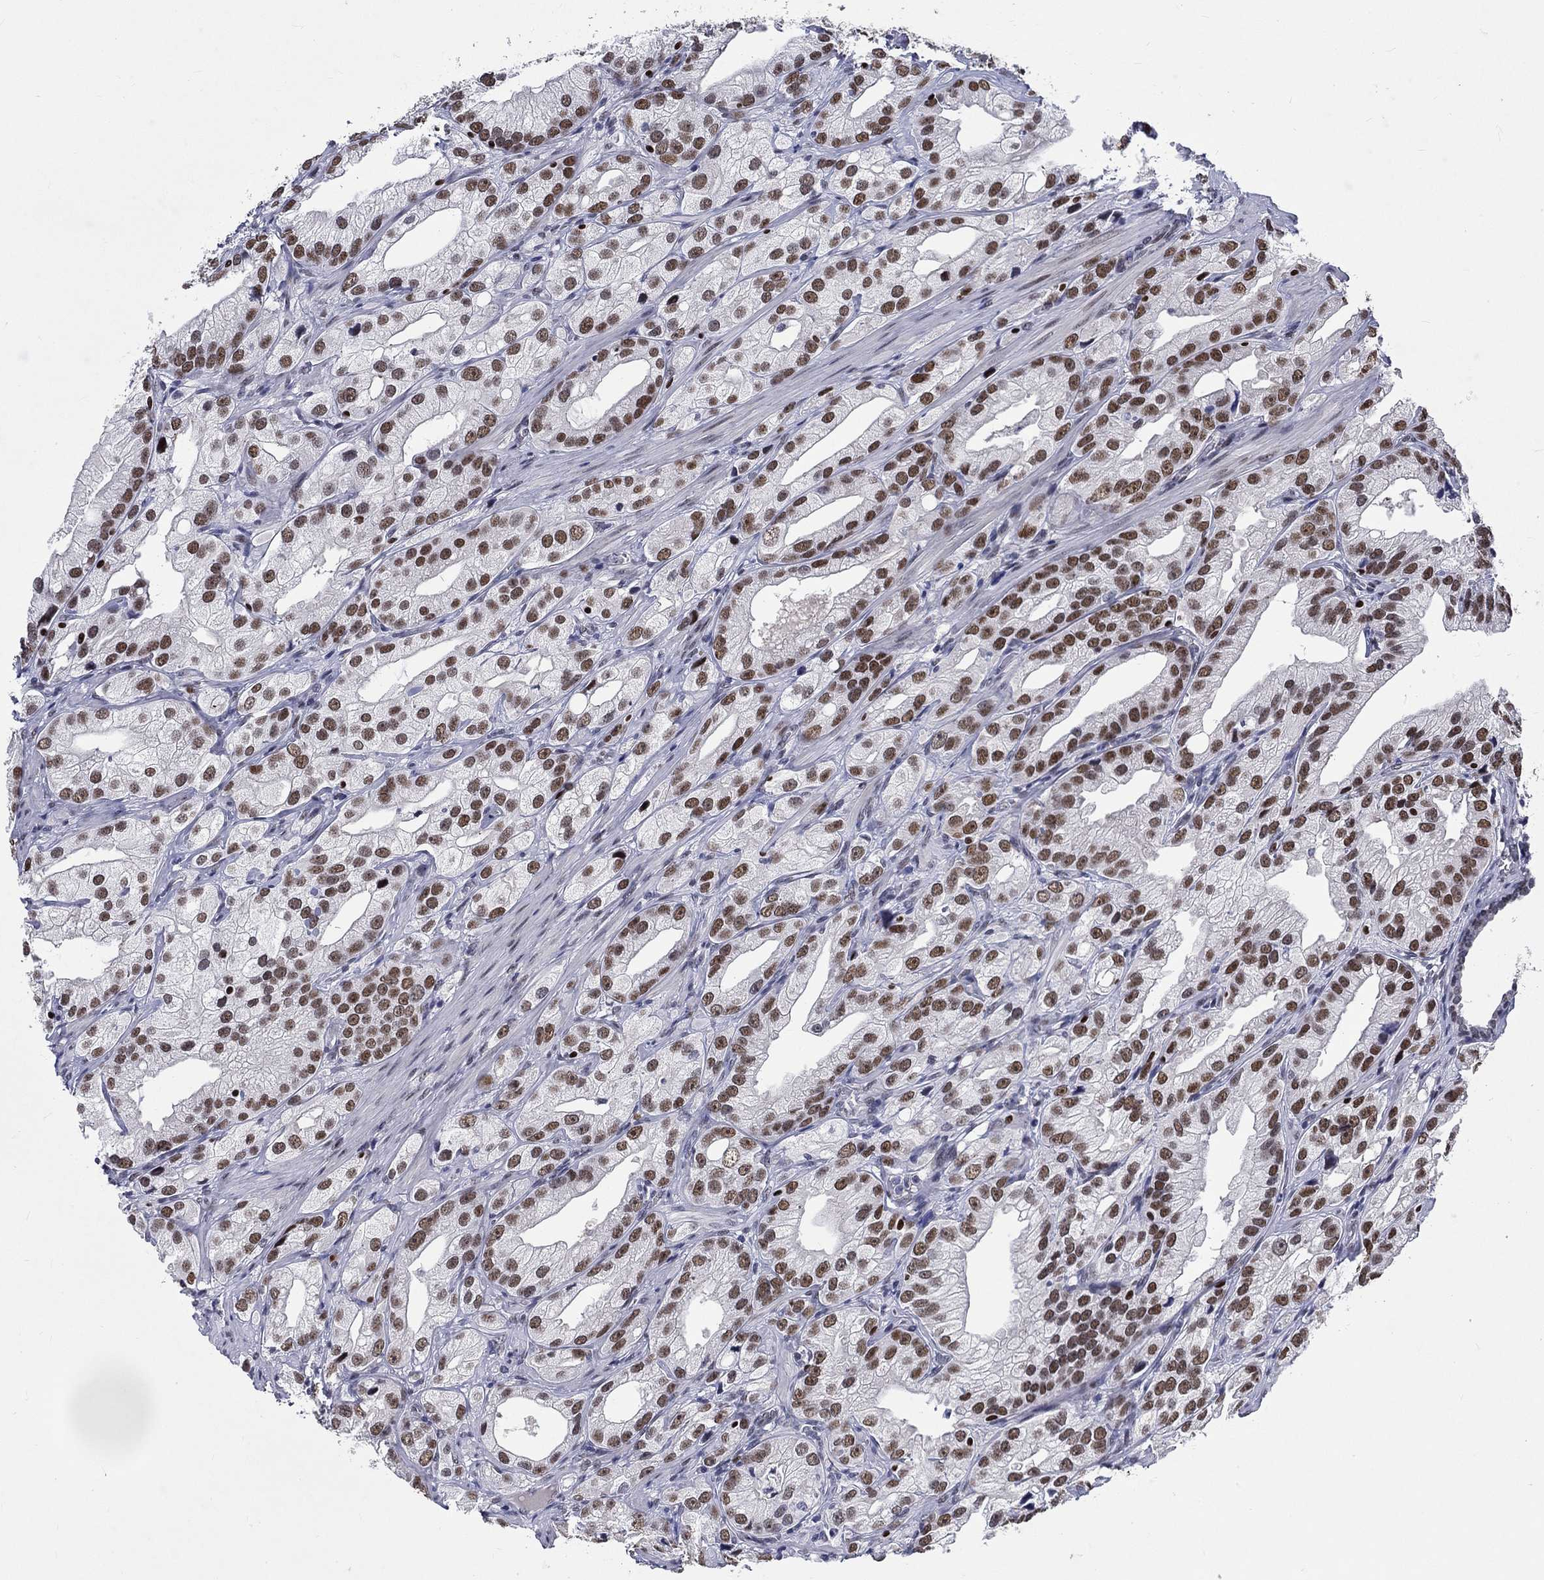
{"staining": {"intensity": "strong", "quantity": ">75%", "location": "nuclear"}, "tissue": "prostate cancer", "cell_type": "Tumor cells", "image_type": "cancer", "snomed": [{"axis": "morphology", "description": "Adenocarcinoma, High grade"}, {"axis": "topography", "description": "Prostate and seminal vesicle, NOS"}], "caption": "Protein expression analysis of prostate adenocarcinoma (high-grade) reveals strong nuclear expression in about >75% of tumor cells. (DAB (3,3'-diaminobenzidine) IHC with brightfield microscopy, high magnification).", "gene": "GATA2", "patient": {"sex": "male", "age": 62}}